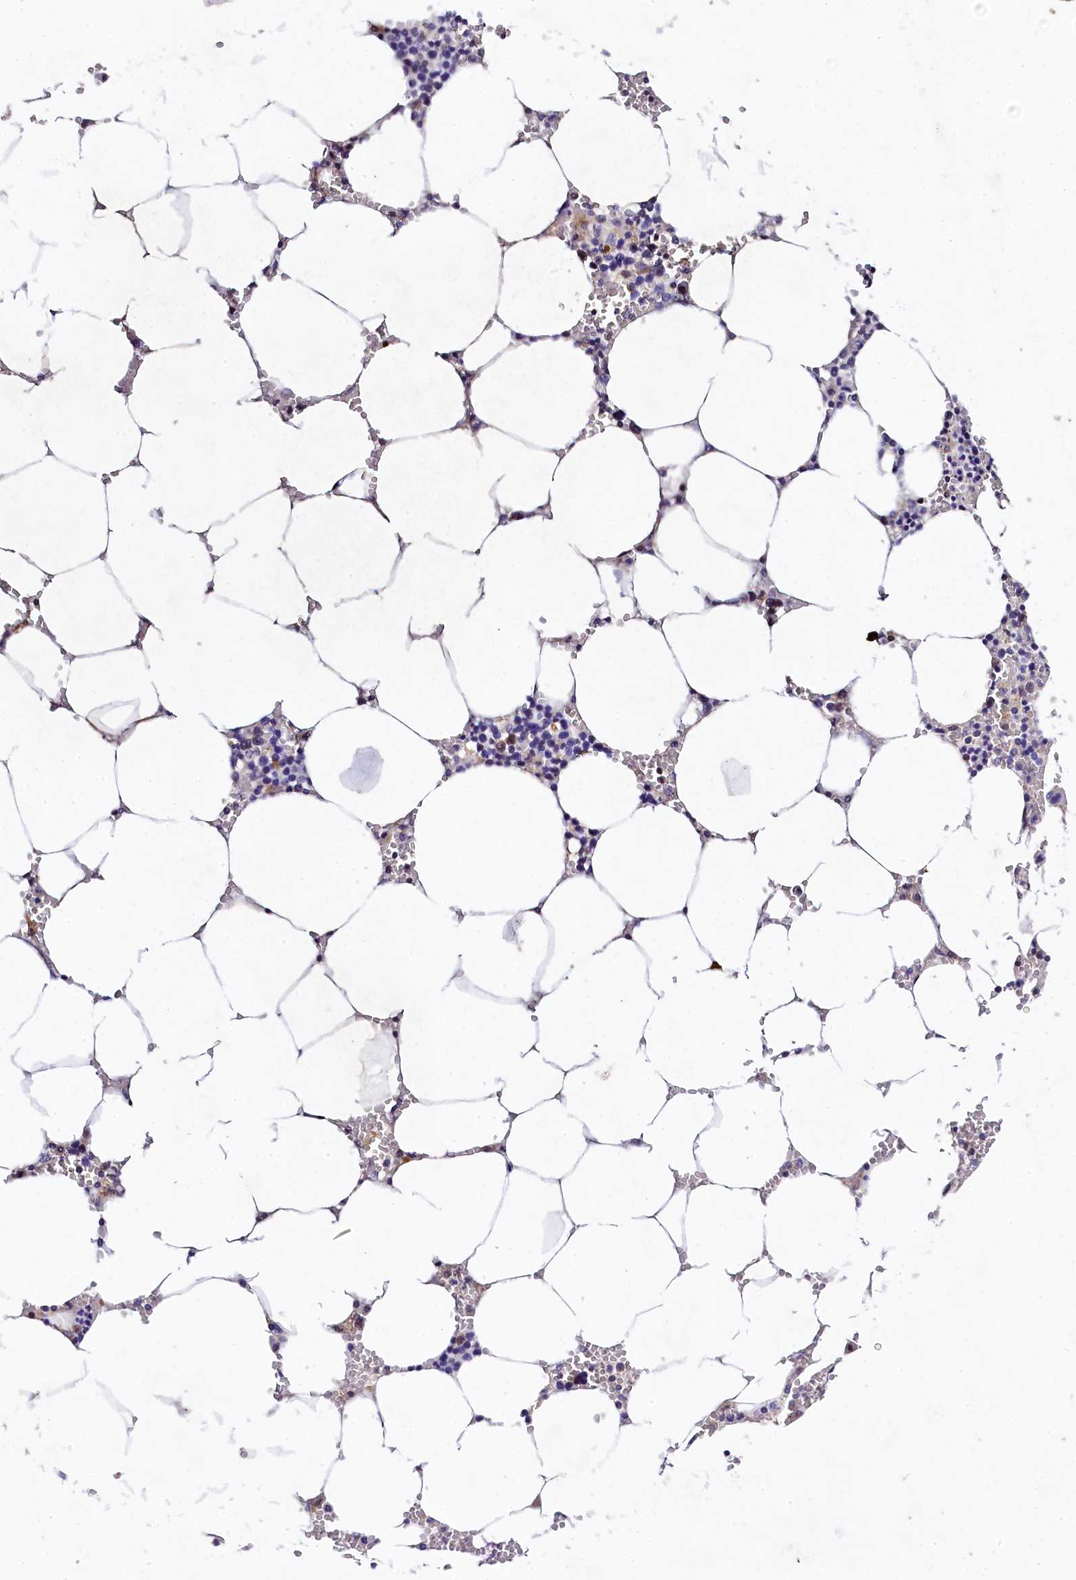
{"staining": {"intensity": "negative", "quantity": "none", "location": "none"}, "tissue": "bone marrow", "cell_type": "Hematopoietic cells", "image_type": "normal", "snomed": [{"axis": "morphology", "description": "Normal tissue, NOS"}, {"axis": "topography", "description": "Bone marrow"}], "caption": "Immunohistochemistry (IHC) histopathology image of unremarkable bone marrow: human bone marrow stained with DAB exhibits no significant protein staining in hematopoietic cells.", "gene": "FXYD6", "patient": {"sex": "male", "age": 70}}